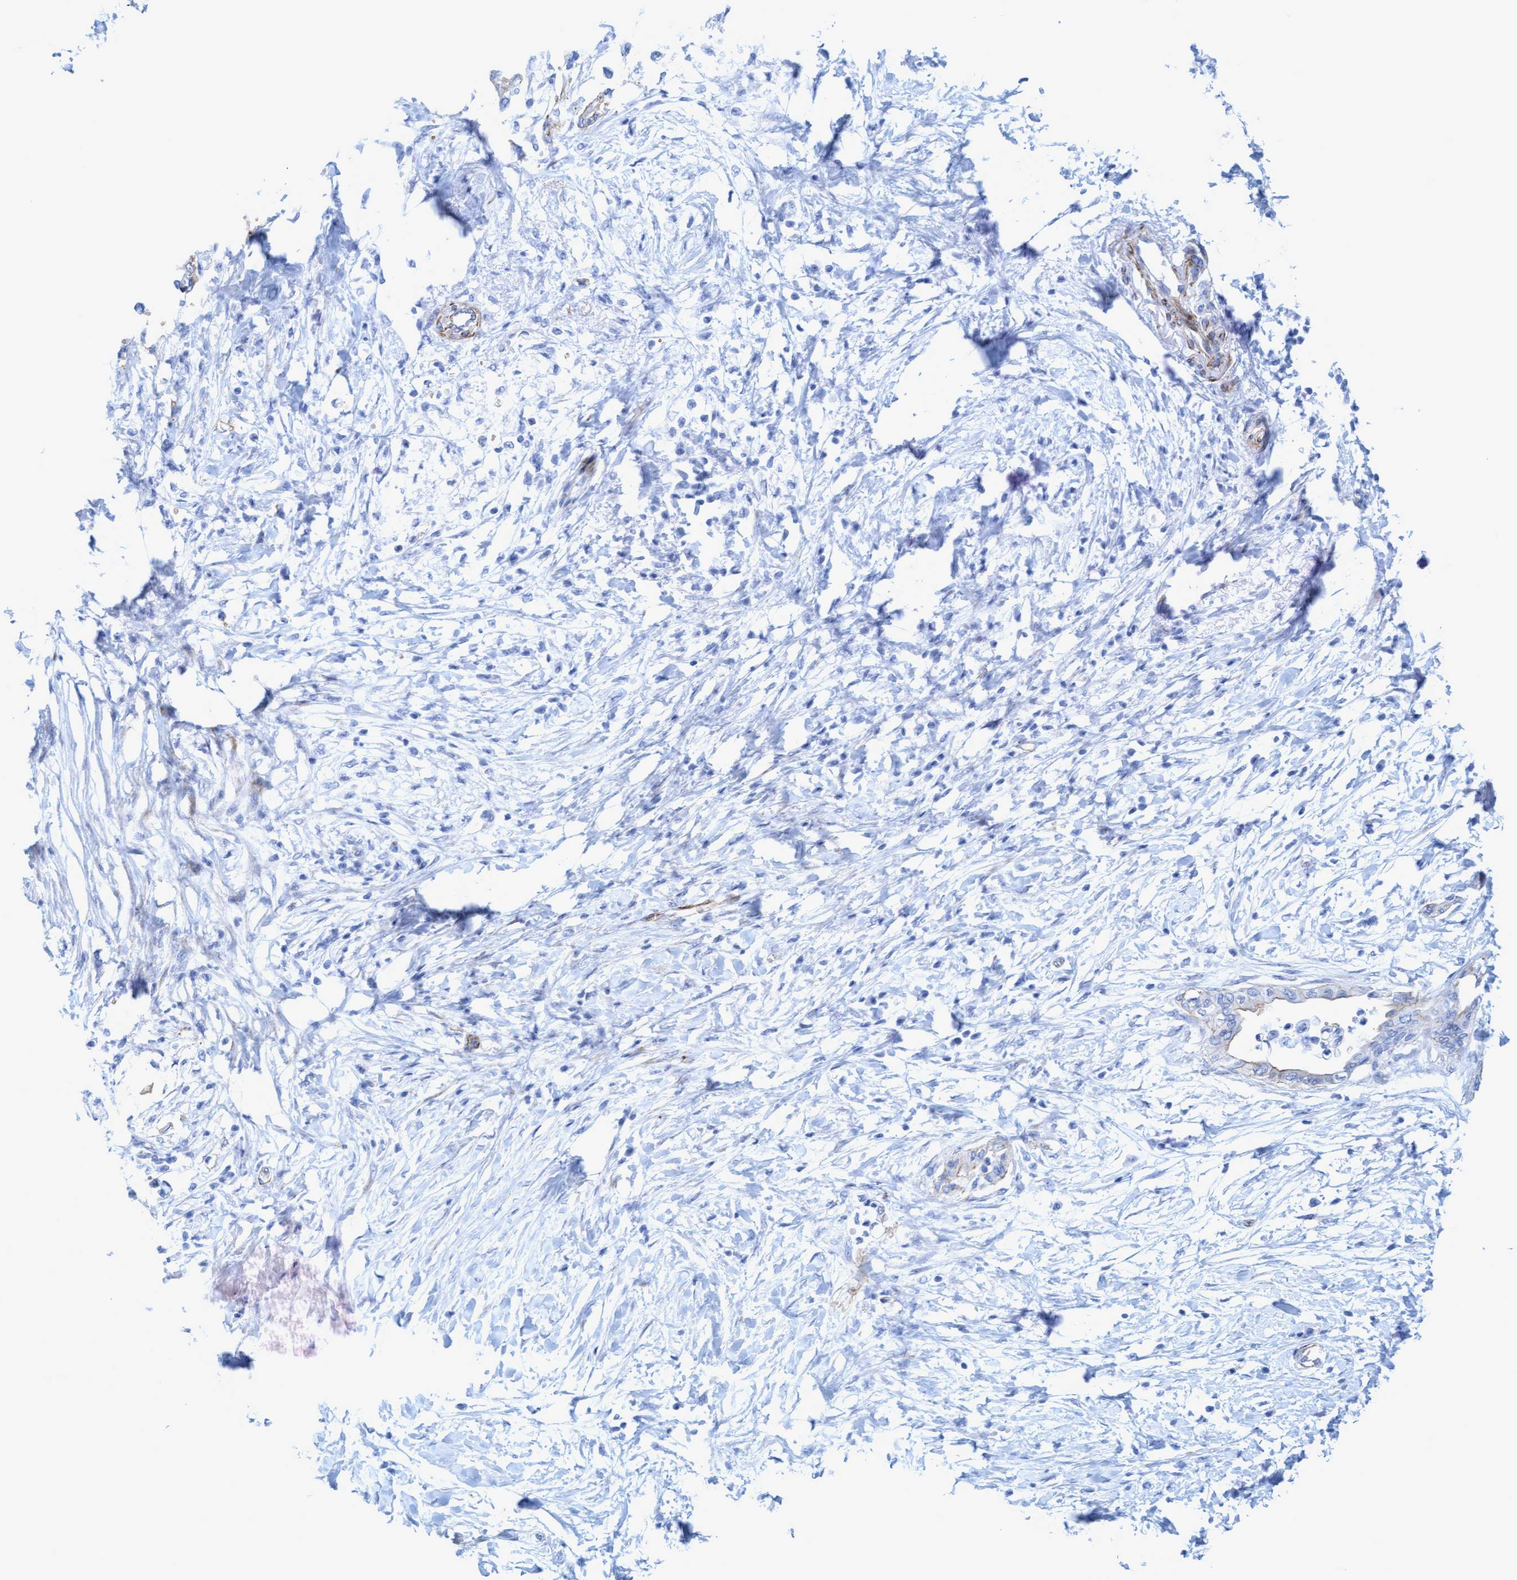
{"staining": {"intensity": "weak", "quantity": "<25%", "location": "cytoplasmic/membranous"}, "tissue": "pancreatic cancer", "cell_type": "Tumor cells", "image_type": "cancer", "snomed": [{"axis": "morphology", "description": "Normal tissue, NOS"}, {"axis": "morphology", "description": "Adenocarcinoma, NOS"}, {"axis": "topography", "description": "Pancreas"}, {"axis": "topography", "description": "Duodenum"}], "caption": "There is no significant positivity in tumor cells of adenocarcinoma (pancreatic).", "gene": "MTFR1", "patient": {"sex": "female", "age": 60}}